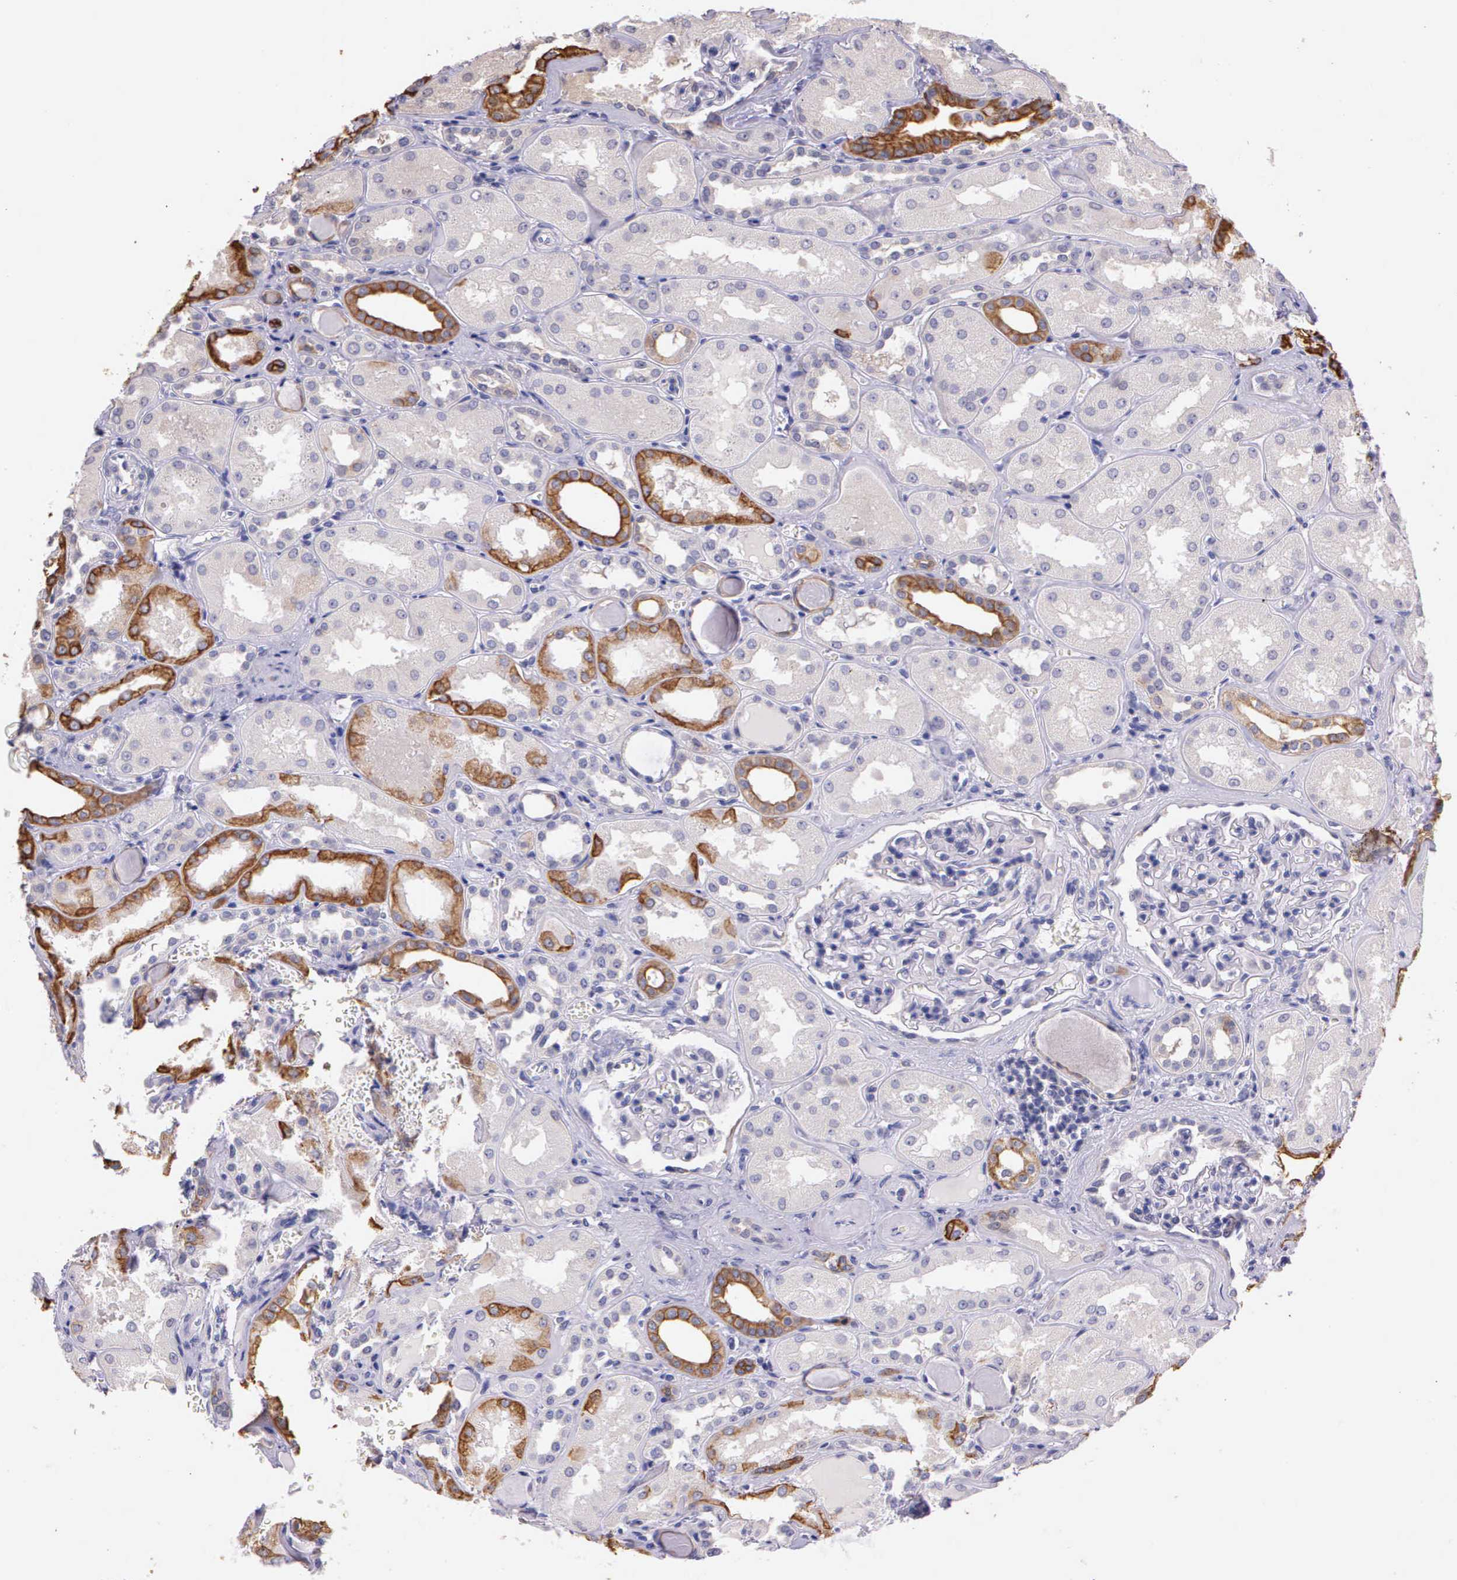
{"staining": {"intensity": "negative", "quantity": "none", "location": "none"}, "tissue": "kidney", "cell_type": "Cells in glomeruli", "image_type": "normal", "snomed": [{"axis": "morphology", "description": "Normal tissue, NOS"}, {"axis": "topography", "description": "Kidney"}], "caption": "Immunohistochemistry micrograph of normal kidney stained for a protein (brown), which reveals no staining in cells in glomeruli.", "gene": "IGBP1P2", "patient": {"sex": "male", "age": 61}}